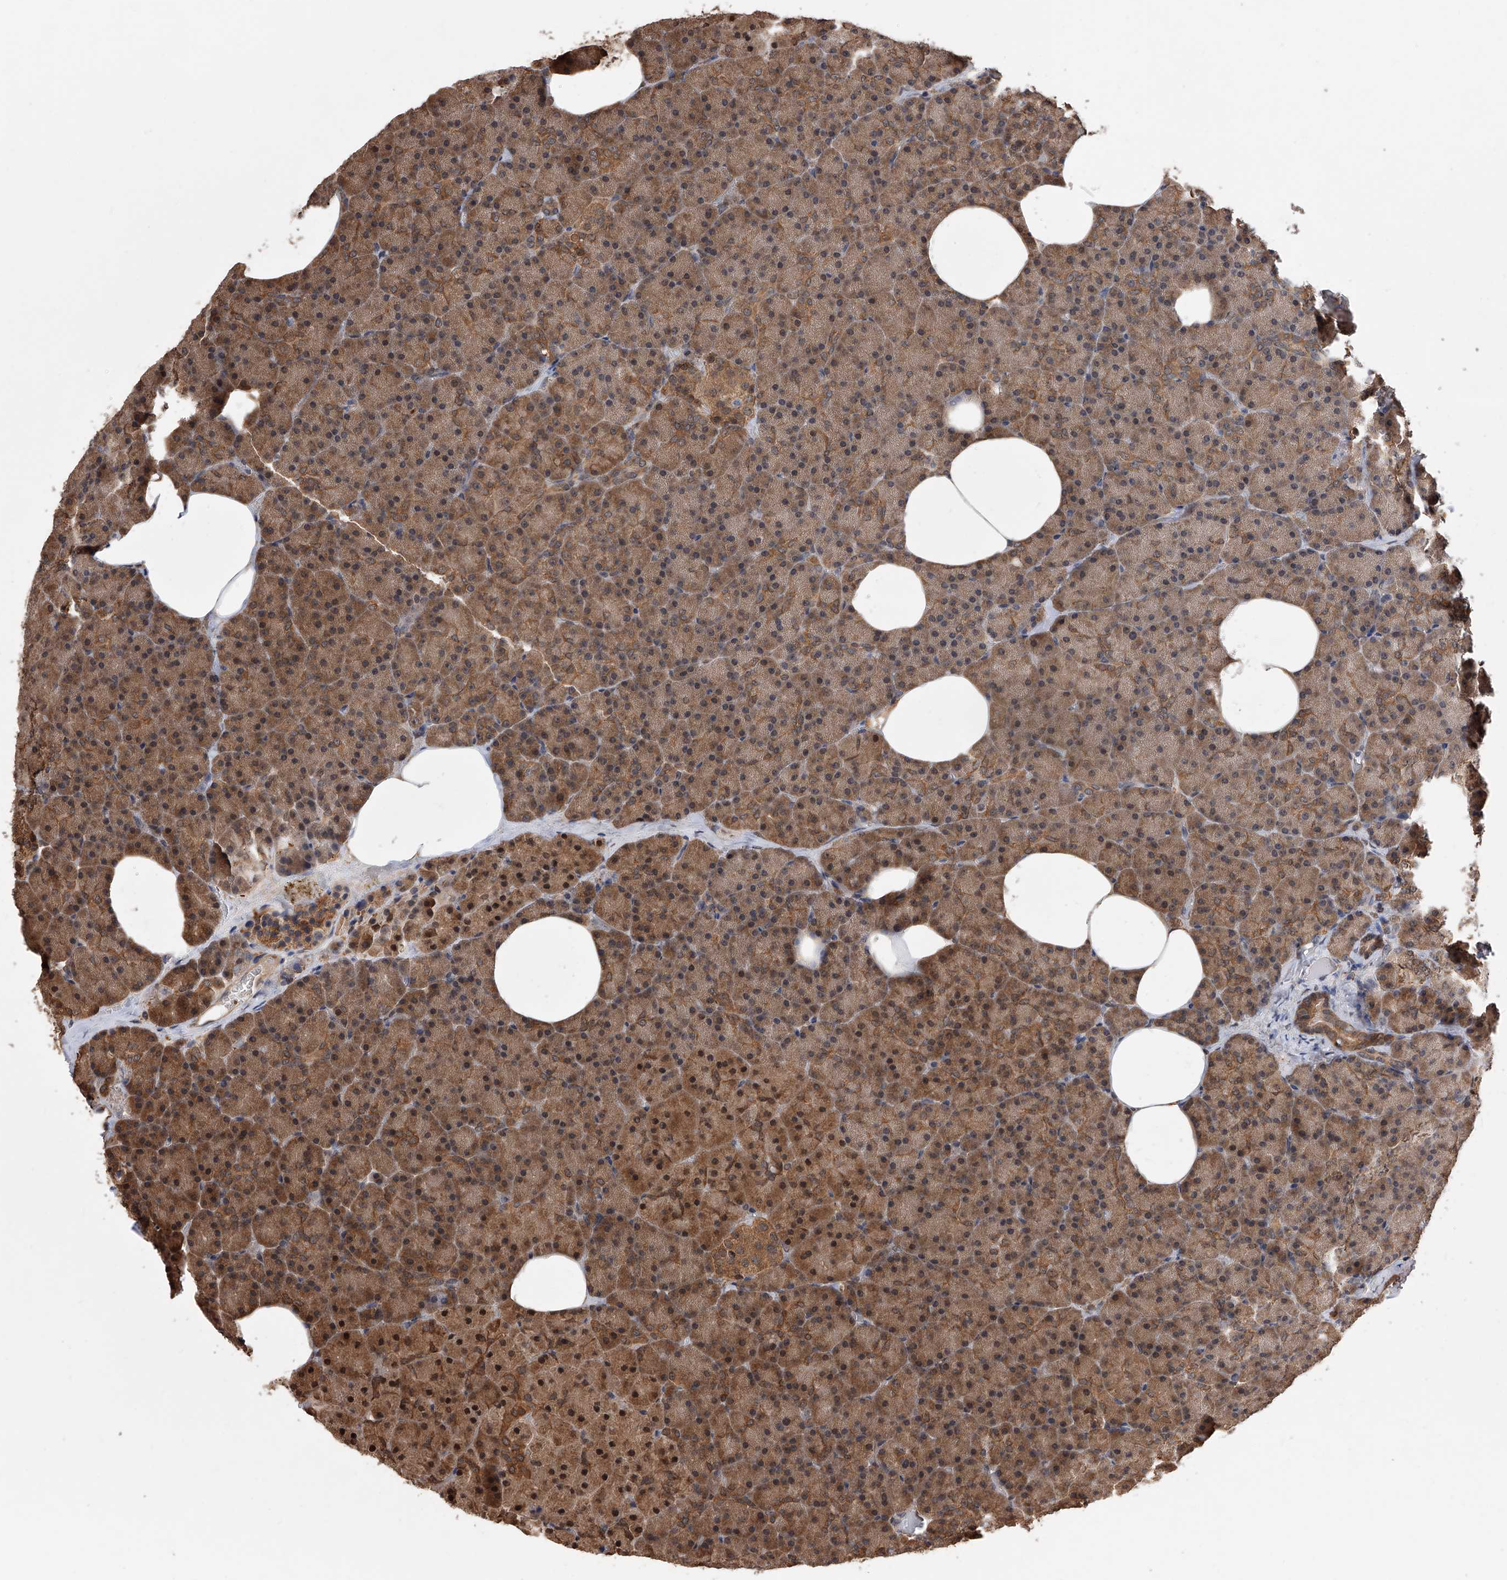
{"staining": {"intensity": "moderate", "quantity": ">75%", "location": "cytoplasmic/membranous,nuclear"}, "tissue": "pancreas", "cell_type": "Exocrine glandular cells", "image_type": "normal", "snomed": [{"axis": "morphology", "description": "Normal tissue, NOS"}, {"axis": "morphology", "description": "Carcinoid, malignant, NOS"}, {"axis": "topography", "description": "Pancreas"}], "caption": "Protein staining of benign pancreas exhibits moderate cytoplasmic/membranous,nuclear staining in about >75% of exocrine glandular cells.", "gene": "GMDS", "patient": {"sex": "female", "age": 35}}